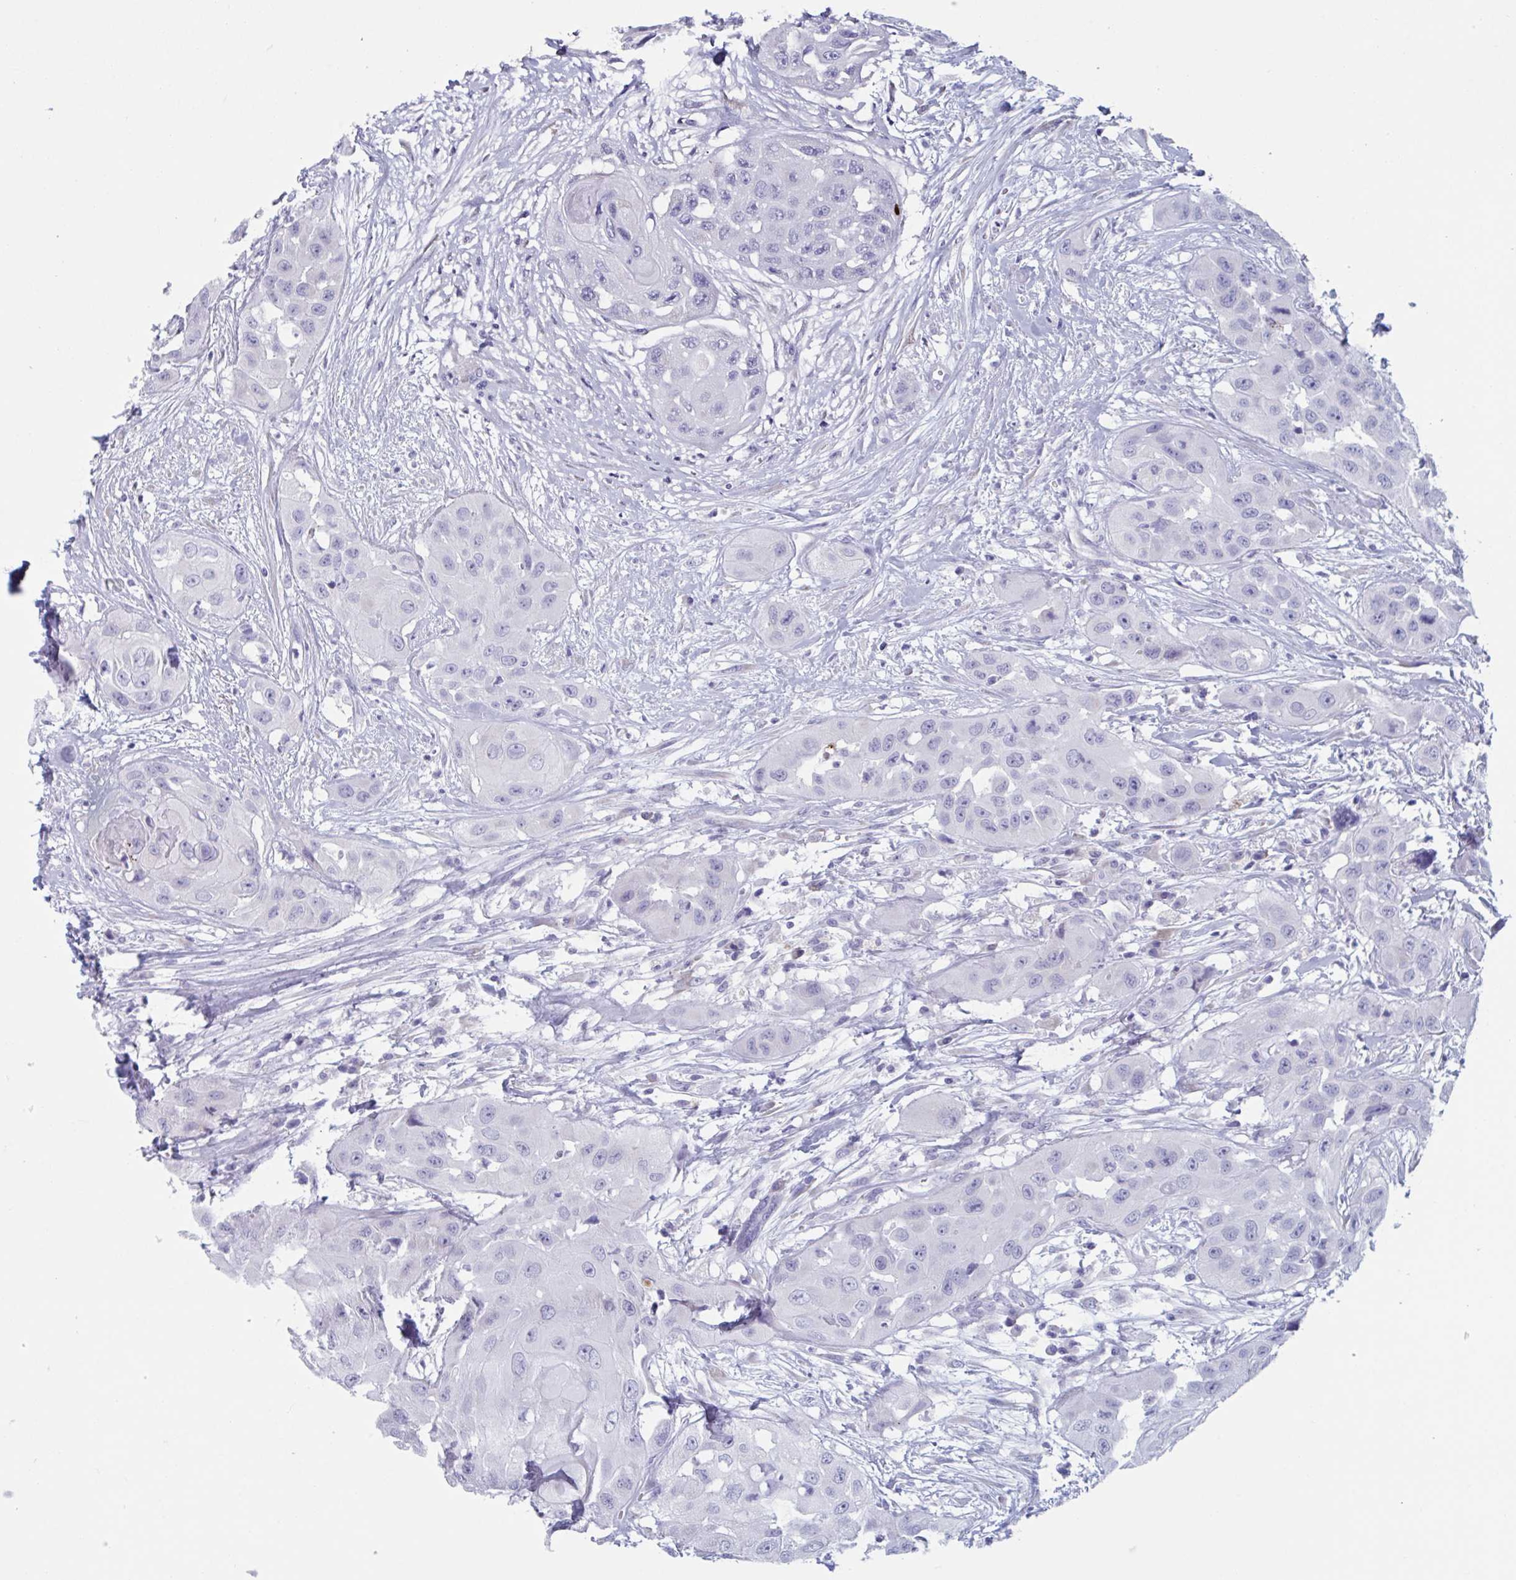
{"staining": {"intensity": "negative", "quantity": "none", "location": "none"}, "tissue": "head and neck cancer", "cell_type": "Tumor cells", "image_type": "cancer", "snomed": [{"axis": "morphology", "description": "Squamous cell carcinoma, NOS"}, {"axis": "topography", "description": "Head-Neck"}], "caption": "Tumor cells are negative for brown protein staining in squamous cell carcinoma (head and neck).", "gene": "HSD11B2", "patient": {"sex": "male", "age": 83}}